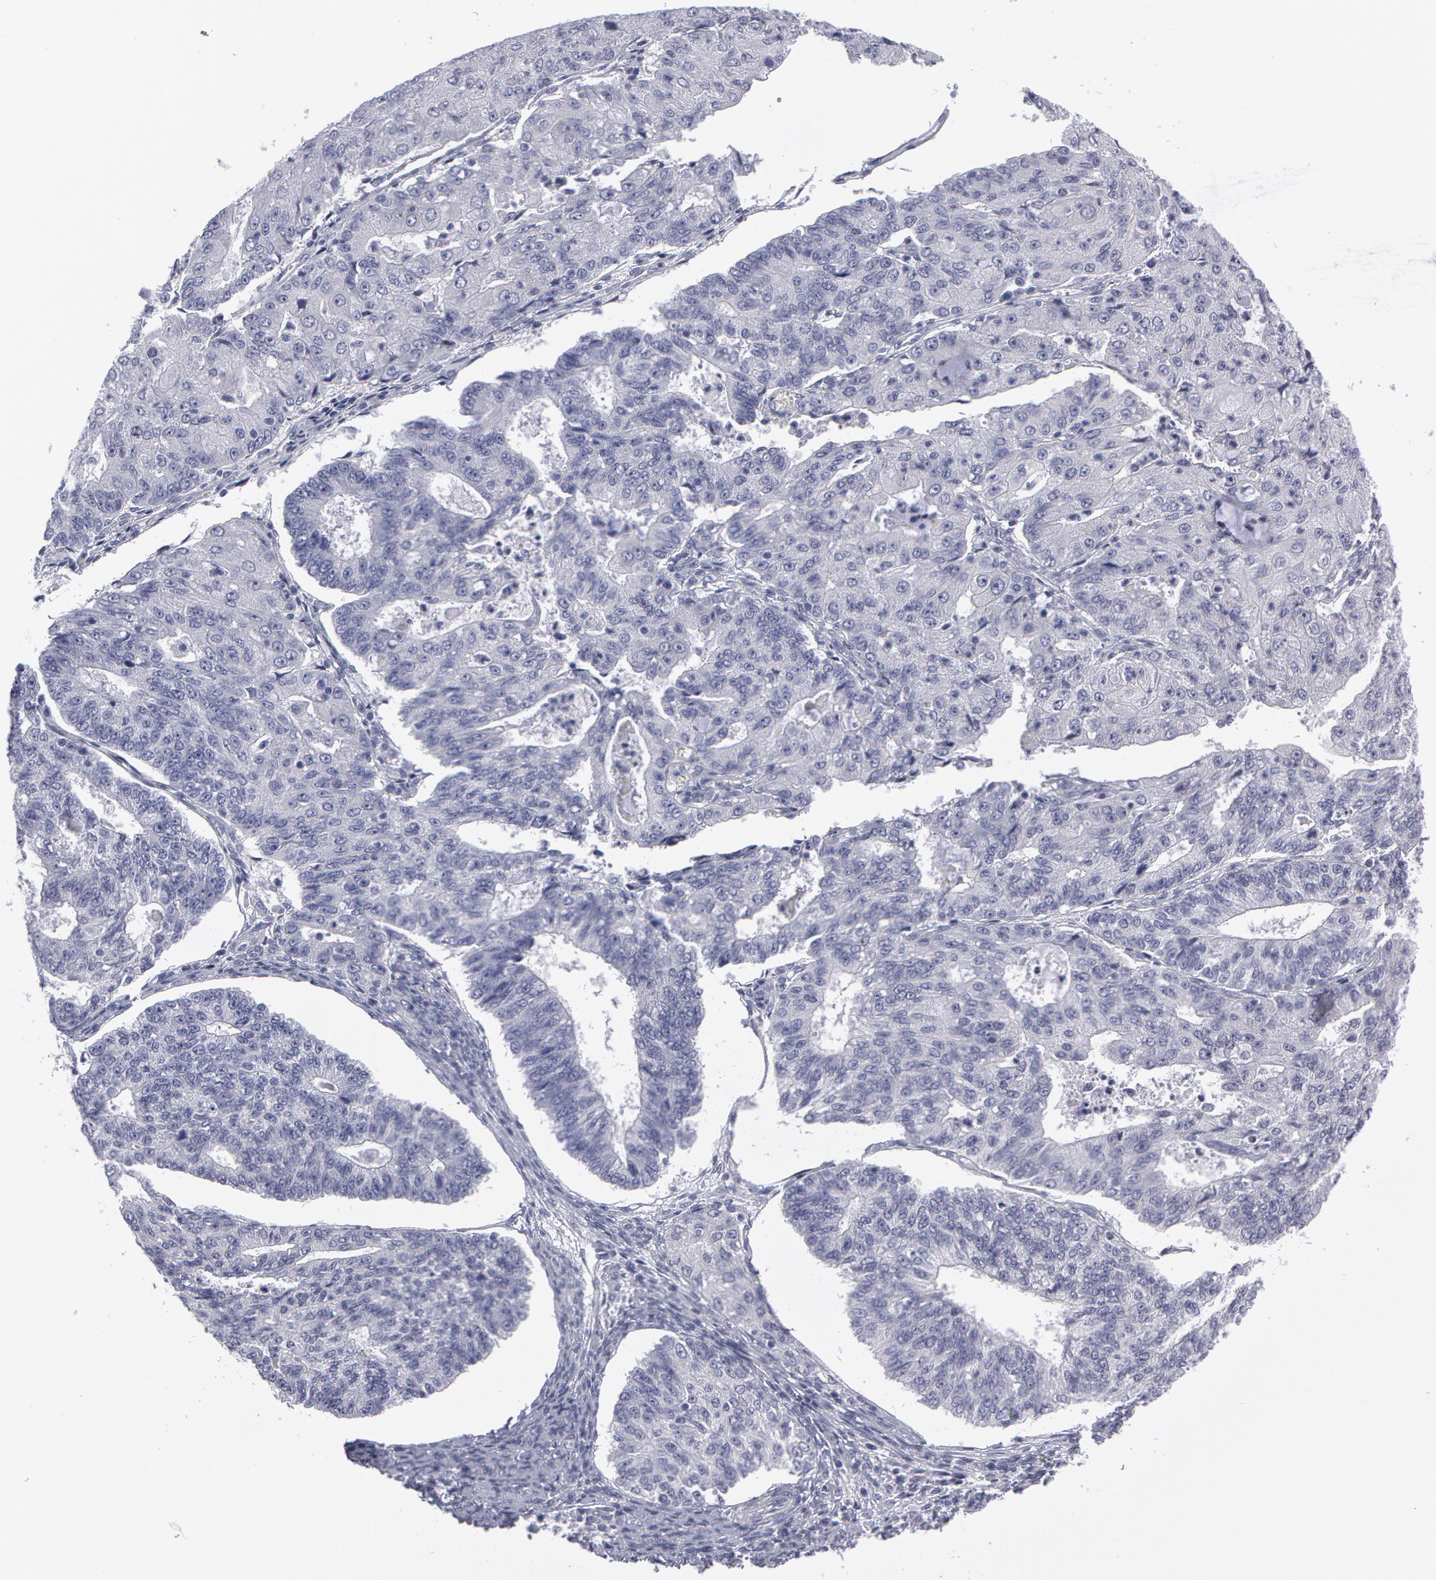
{"staining": {"intensity": "negative", "quantity": "none", "location": "none"}, "tissue": "endometrial cancer", "cell_type": "Tumor cells", "image_type": "cancer", "snomed": [{"axis": "morphology", "description": "Adenocarcinoma, NOS"}, {"axis": "topography", "description": "Endometrium"}], "caption": "This is an immunohistochemistry (IHC) photomicrograph of endometrial adenocarcinoma. There is no positivity in tumor cells.", "gene": "SMC1B", "patient": {"sex": "female", "age": 56}}